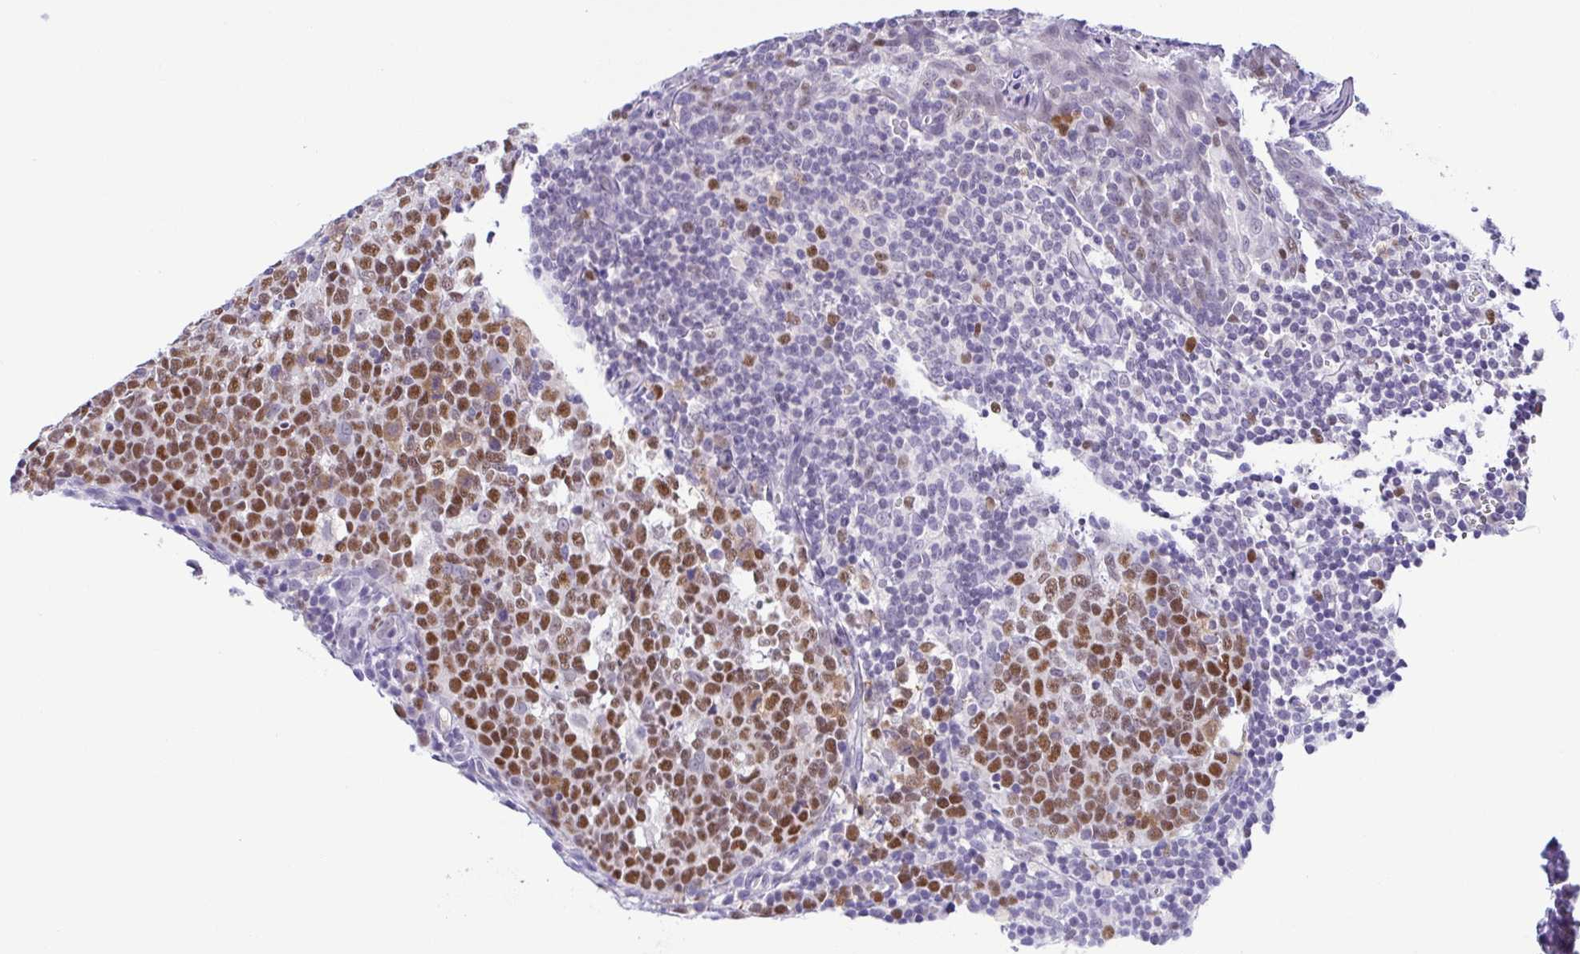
{"staining": {"intensity": "moderate", "quantity": ">75%", "location": "nuclear"}, "tissue": "tonsil", "cell_type": "Germinal center cells", "image_type": "normal", "snomed": [{"axis": "morphology", "description": "Normal tissue, NOS"}, {"axis": "topography", "description": "Tonsil"}], "caption": "This photomicrograph displays IHC staining of benign human tonsil, with medium moderate nuclear expression in approximately >75% of germinal center cells.", "gene": "TIPIN", "patient": {"sex": "male", "age": 27}}